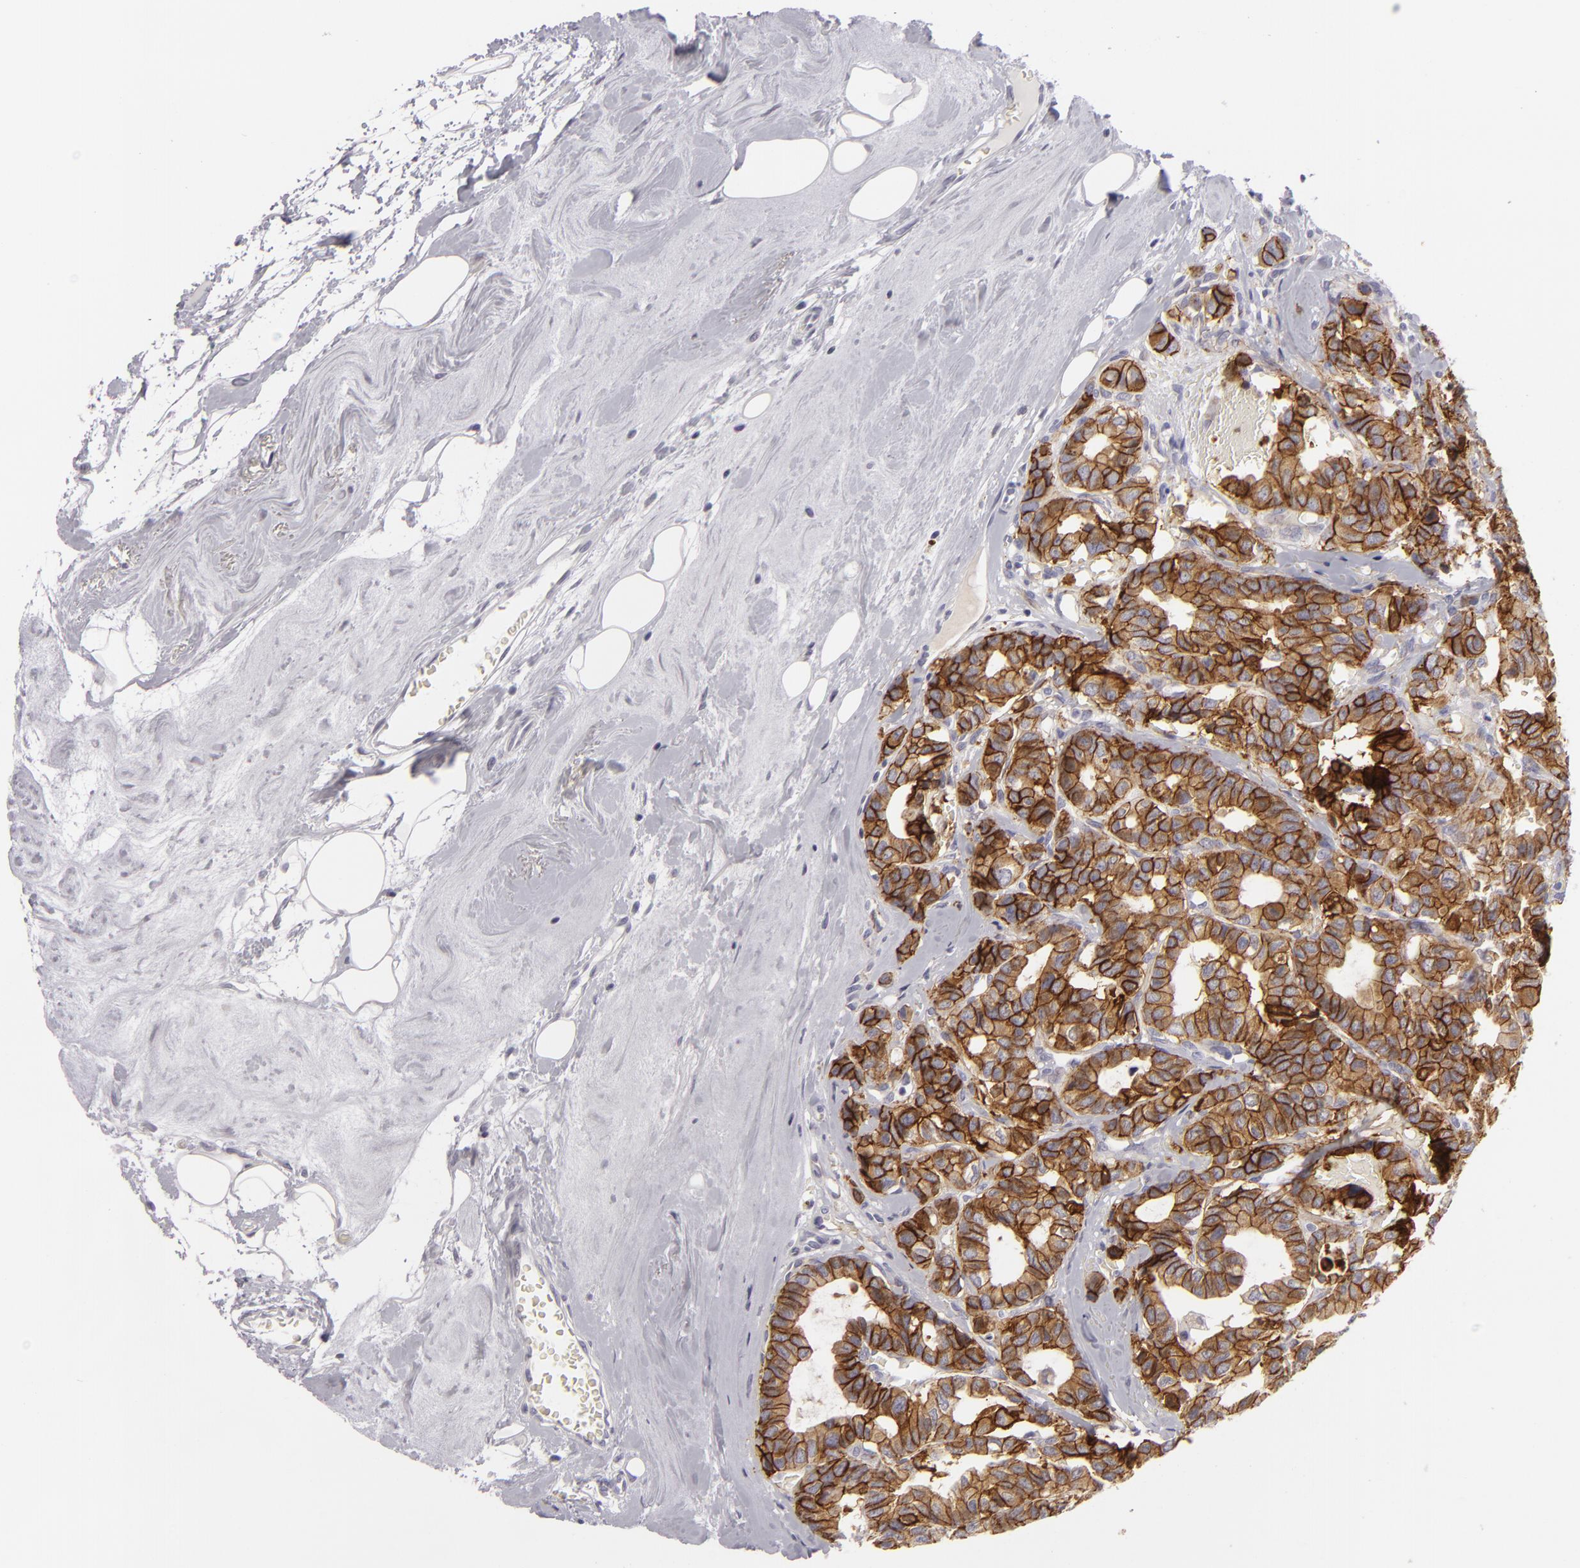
{"staining": {"intensity": "strong", "quantity": ">75%", "location": "cytoplasmic/membranous"}, "tissue": "breast cancer", "cell_type": "Tumor cells", "image_type": "cancer", "snomed": [{"axis": "morphology", "description": "Duct carcinoma"}, {"axis": "topography", "description": "Breast"}], "caption": "Immunohistochemistry of human breast infiltrating ductal carcinoma shows high levels of strong cytoplasmic/membranous positivity in approximately >75% of tumor cells. The staining was performed using DAB (3,3'-diaminobenzidine) to visualize the protein expression in brown, while the nuclei were stained in blue with hematoxylin (Magnification: 20x).", "gene": "JUP", "patient": {"sex": "female", "age": 69}}